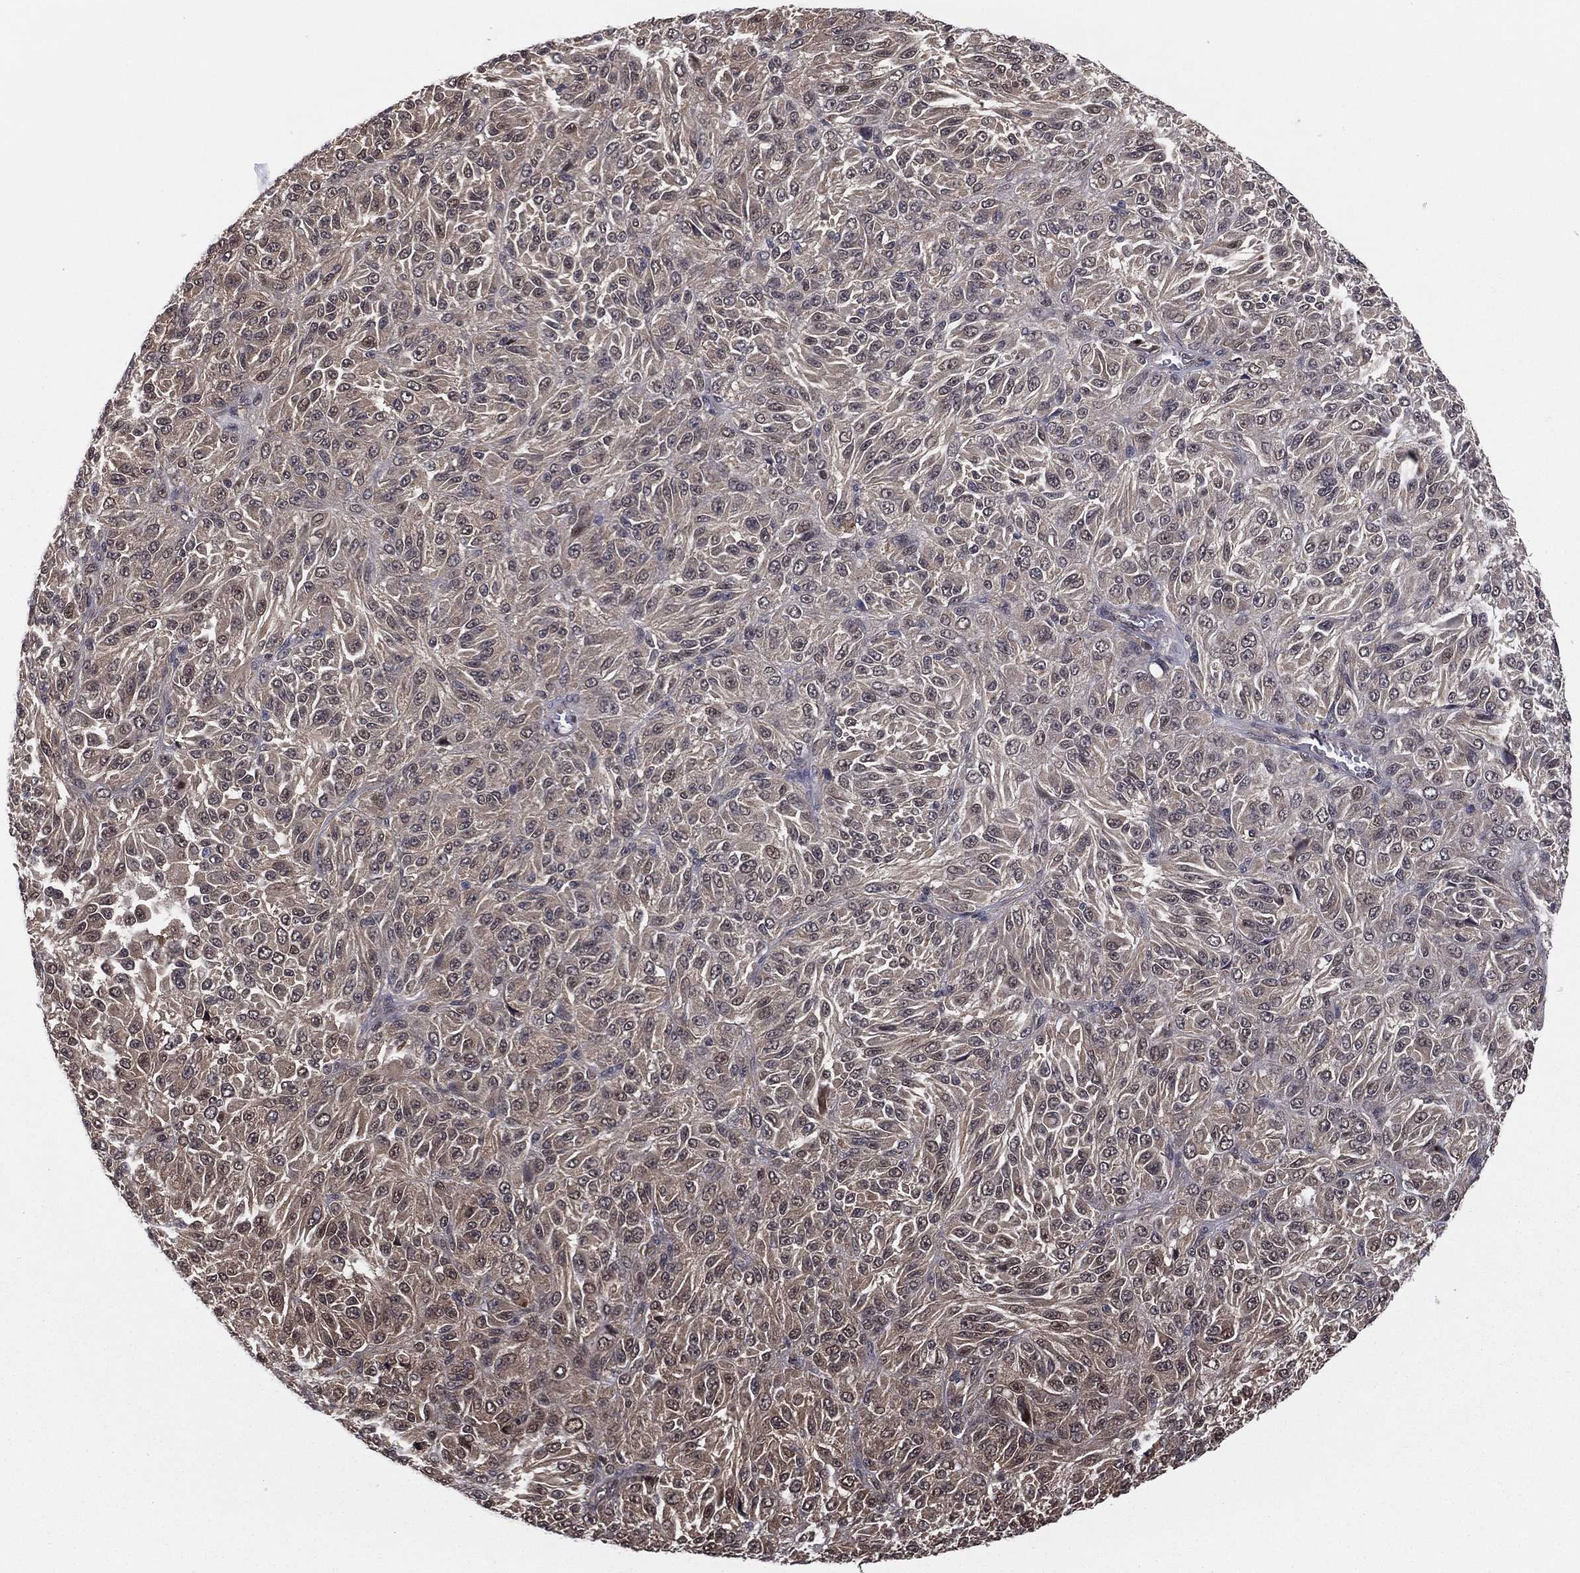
{"staining": {"intensity": "moderate", "quantity": "<25%", "location": "nuclear"}, "tissue": "melanoma", "cell_type": "Tumor cells", "image_type": "cancer", "snomed": [{"axis": "morphology", "description": "Malignant melanoma, Metastatic site"}, {"axis": "topography", "description": "Brain"}], "caption": "Malignant melanoma (metastatic site) tissue exhibits moderate nuclear positivity in about <25% of tumor cells, visualized by immunohistochemistry. The protein of interest is stained brown, and the nuclei are stained in blue (DAB (3,3'-diaminobenzidine) IHC with brightfield microscopy, high magnification).", "gene": "ICOSLG", "patient": {"sex": "female", "age": 56}}